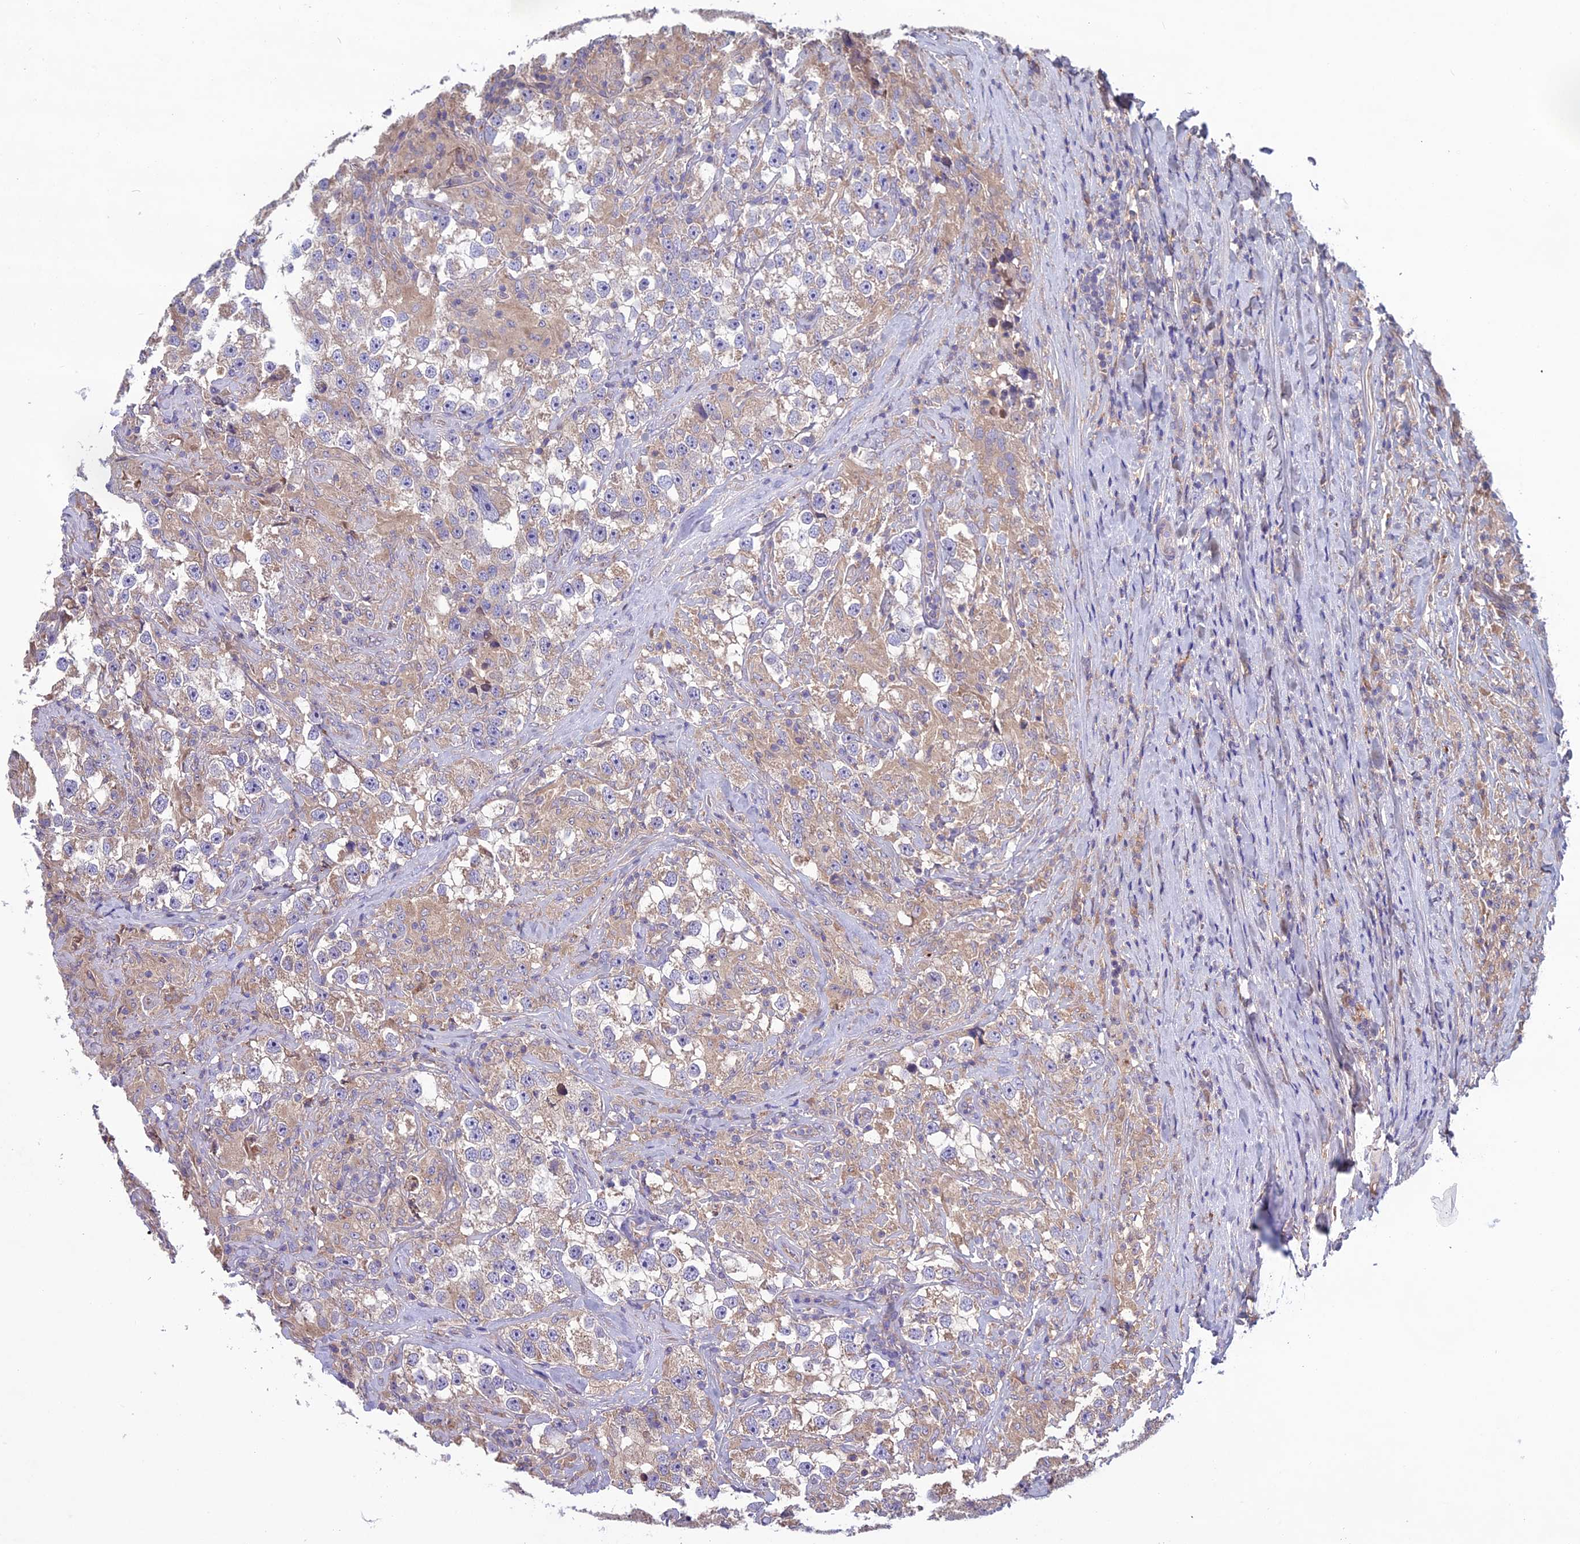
{"staining": {"intensity": "weak", "quantity": "25%-75%", "location": "cytoplasmic/membranous"}, "tissue": "testis cancer", "cell_type": "Tumor cells", "image_type": "cancer", "snomed": [{"axis": "morphology", "description": "Seminoma, NOS"}, {"axis": "topography", "description": "Testis"}], "caption": "Brown immunohistochemical staining in seminoma (testis) displays weak cytoplasmic/membranous staining in approximately 25%-75% of tumor cells.", "gene": "DCTN5", "patient": {"sex": "male", "age": 46}}